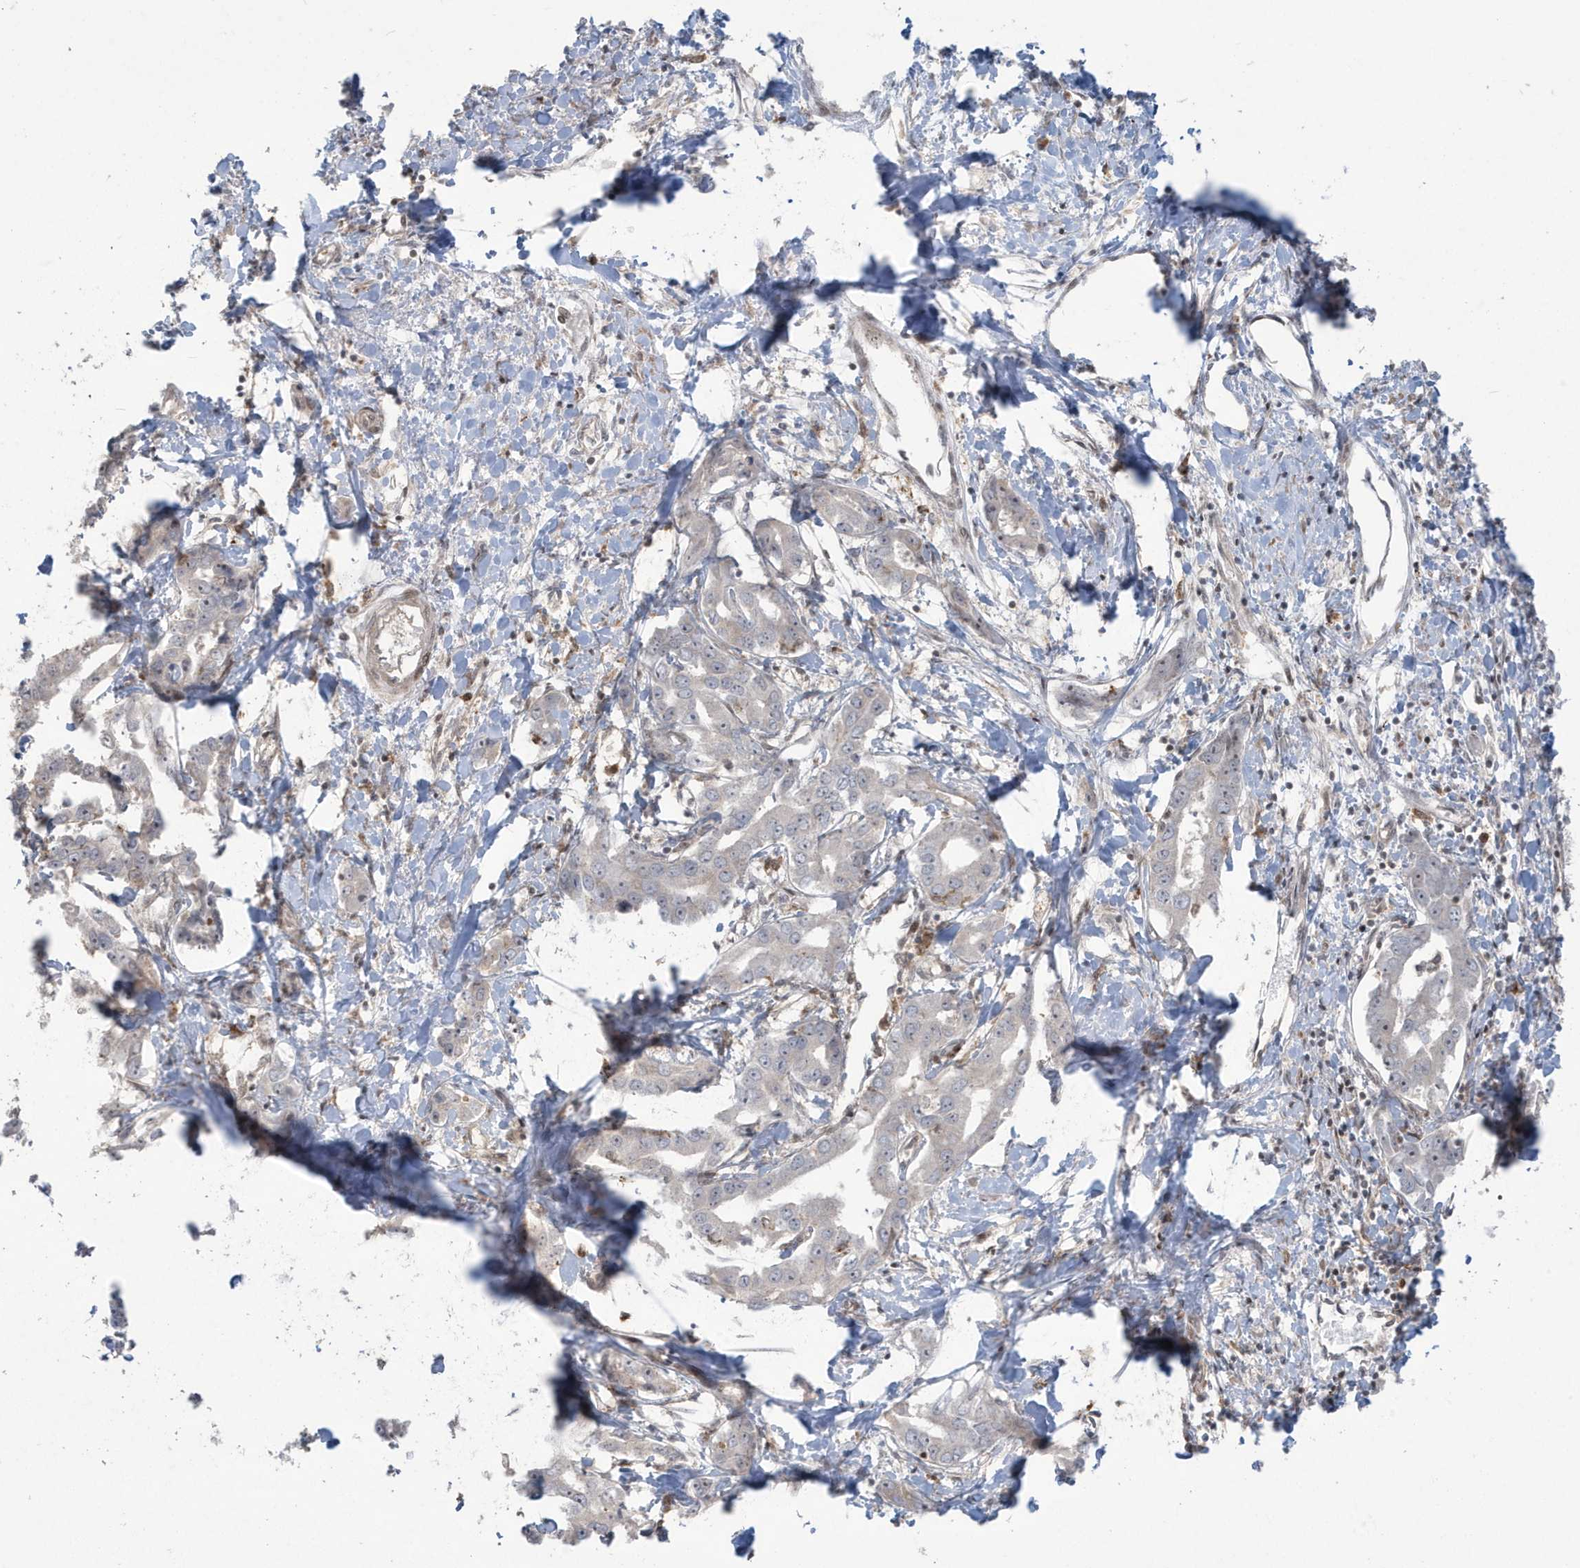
{"staining": {"intensity": "negative", "quantity": "none", "location": "none"}, "tissue": "liver cancer", "cell_type": "Tumor cells", "image_type": "cancer", "snomed": [{"axis": "morphology", "description": "Cholangiocarcinoma"}, {"axis": "topography", "description": "Liver"}], "caption": "This is an immunohistochemistry histopathology image of cholangiocarcinoma (liver). There is no positivity in tumor cells.", "gene": "C1orf52", "patient": {"sex": "male", "age": 59}}